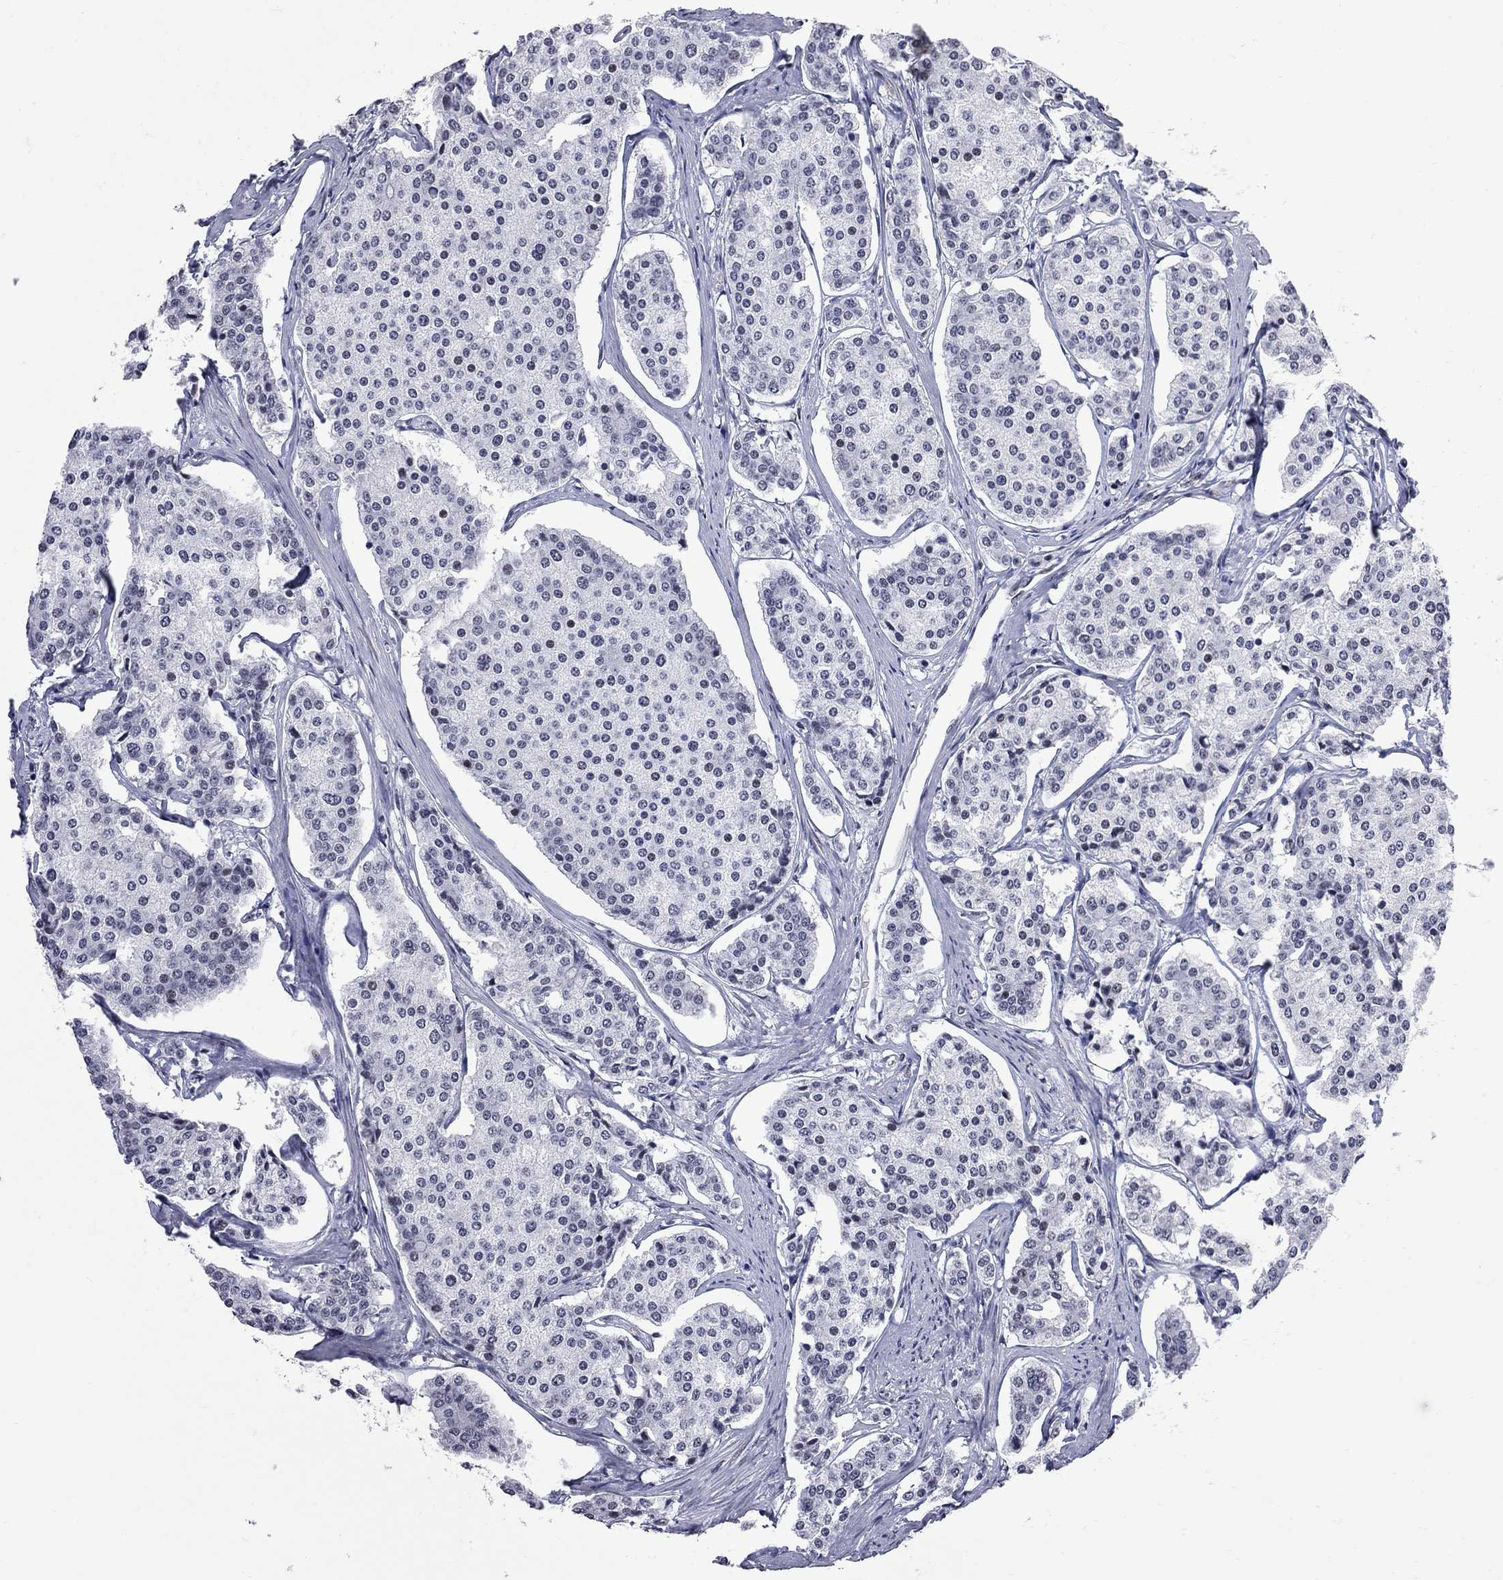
{"staining": {"intensity": "negative", "quantity": "none", "location": "none"}, "tissue": "carcinoid", "cell_type": "Tumor cells", "image_type": "cancer", "snomed": [{"axis": "morphology", "description": "Carcinoid, malignant, NOS"}, {"axis": "topography", "description": "Small intestine"}], "caption": "Carcinoid was stained to show a protein in brown. There is no significant staining in tumor cells.", "gene": "ZBTB47", "patient": {"sex": "female", "age": 65}}